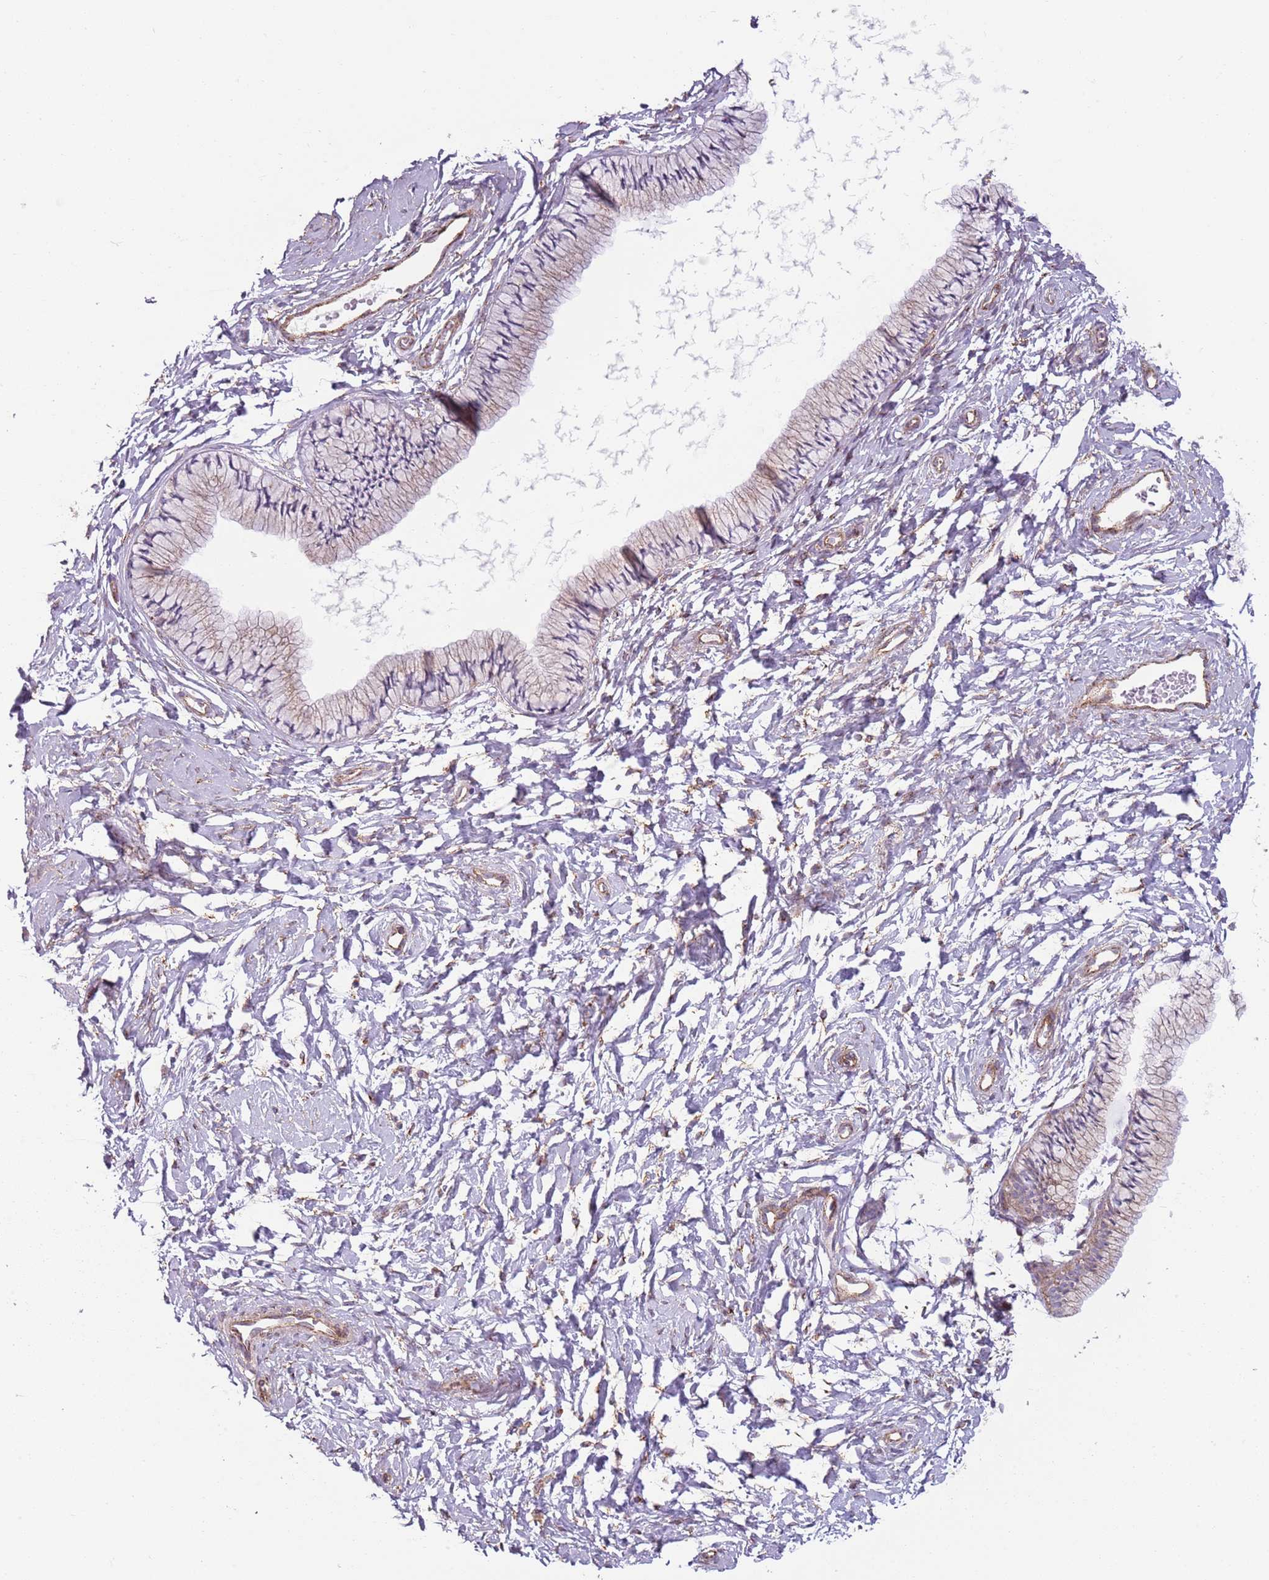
{"staining": {"intensity": "weak", "quantity": "<25%", "location": "cytoplasmic/membranous"}, "tissue": "cervix", "cell_type": "Glandular cells", "image_type": "normal", "snomed": [{"axis": "morphology", "description": "Normal tissue, NOS"}, {"axis": "topography", "description": "Cervix"}], "caption": "An immunohistochemistry (IHC) image of unremarkable cervix is shown. There is no staining in glandular cells of cervix. (Stains: DAB (3,3'-diaminobenzidine) immunohistochemistry with hematoxylin counter stain, Microscopy: brightfield microscopy at high magnification).", "gene": "SNX1", "patient": {"sex": "female", "age": 33}}